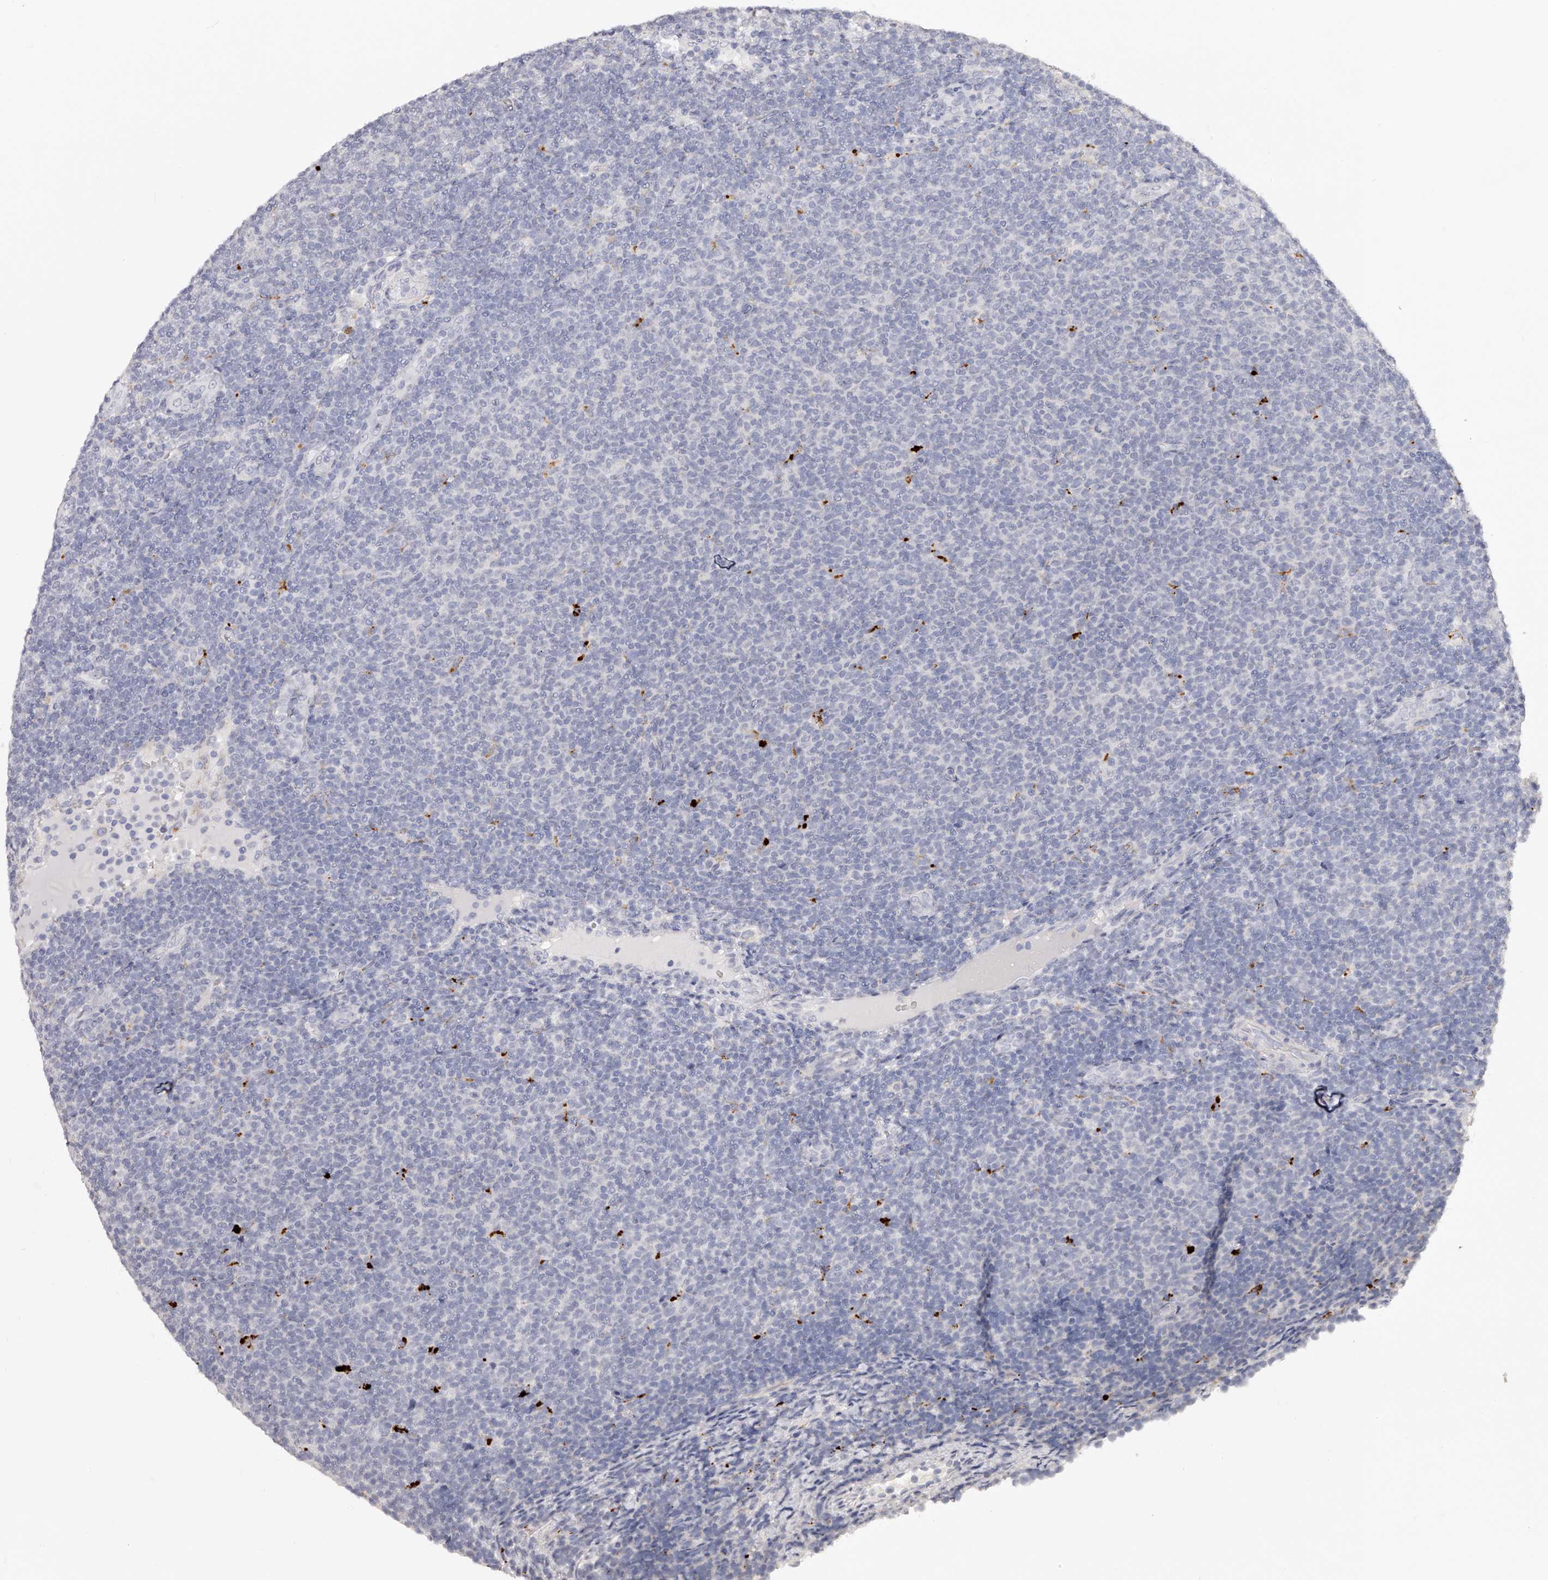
{"staining": {"intensity": "negative", "quantity": "none", "location": "none"}, "tissue": "lymphoma", "cell_type": "Tumor cells", "image_type": "cancer", "snomed": [{"axis": "morphology", "description": "Malignant lymphoma, non-Hodgkin's type, Low grade"}, {"axis": "topography", "description": "Lymph node"}], "caption": "This micrograph is of lymphoma stained with immunohistochemistry to label a protein in brown with the nuclei are counter-stained blue. There is no positivity in tumor cells. (DAB immunohistochemistry (IHC) with hematoxylin counter stain).", "gene": "SLC35D3", "patient": {"sex": "male", "age": 66}}